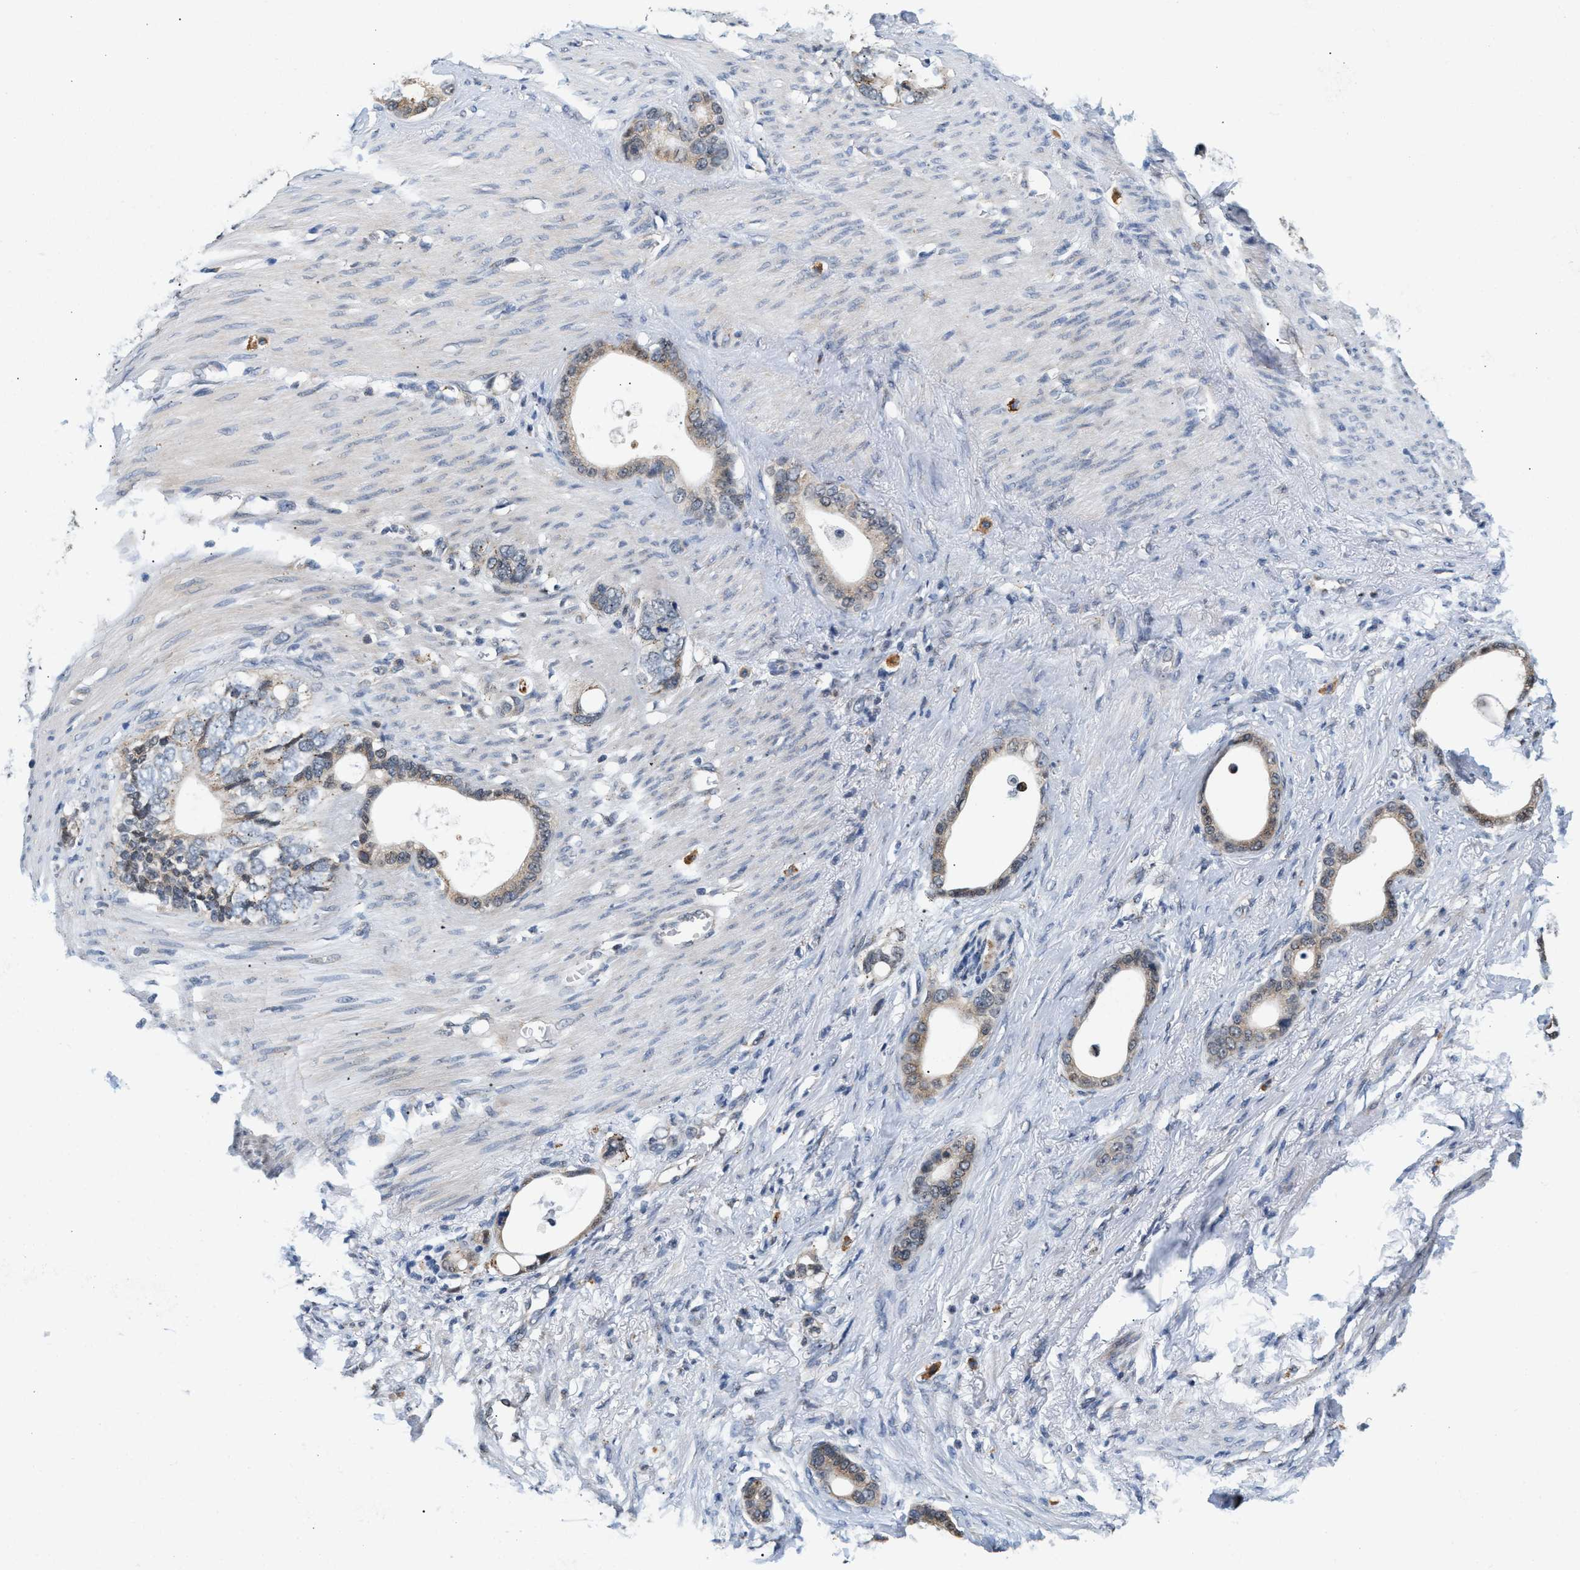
{"staining": {"intensity": "weak", "quantity": ">75%", "location": "cytoplasmic/membranous"}, "tissue": "stomach cancer", "cell_type": "Tumor cells", "image_type": "cancer", "snomed": [{"axis": "morphology", "description": "Adenocarcinoma, NOS"}, {"axis": "topography", "description": "Stomach"}], "caption": "Protein expression analysis of human stomach adenocarcinoma reveals weak cytoplasmic/membranous expression in approximately >75% of tumor cells.", "gene": "KCNMB2", "patient": {"sex": "female", "age": 75}}